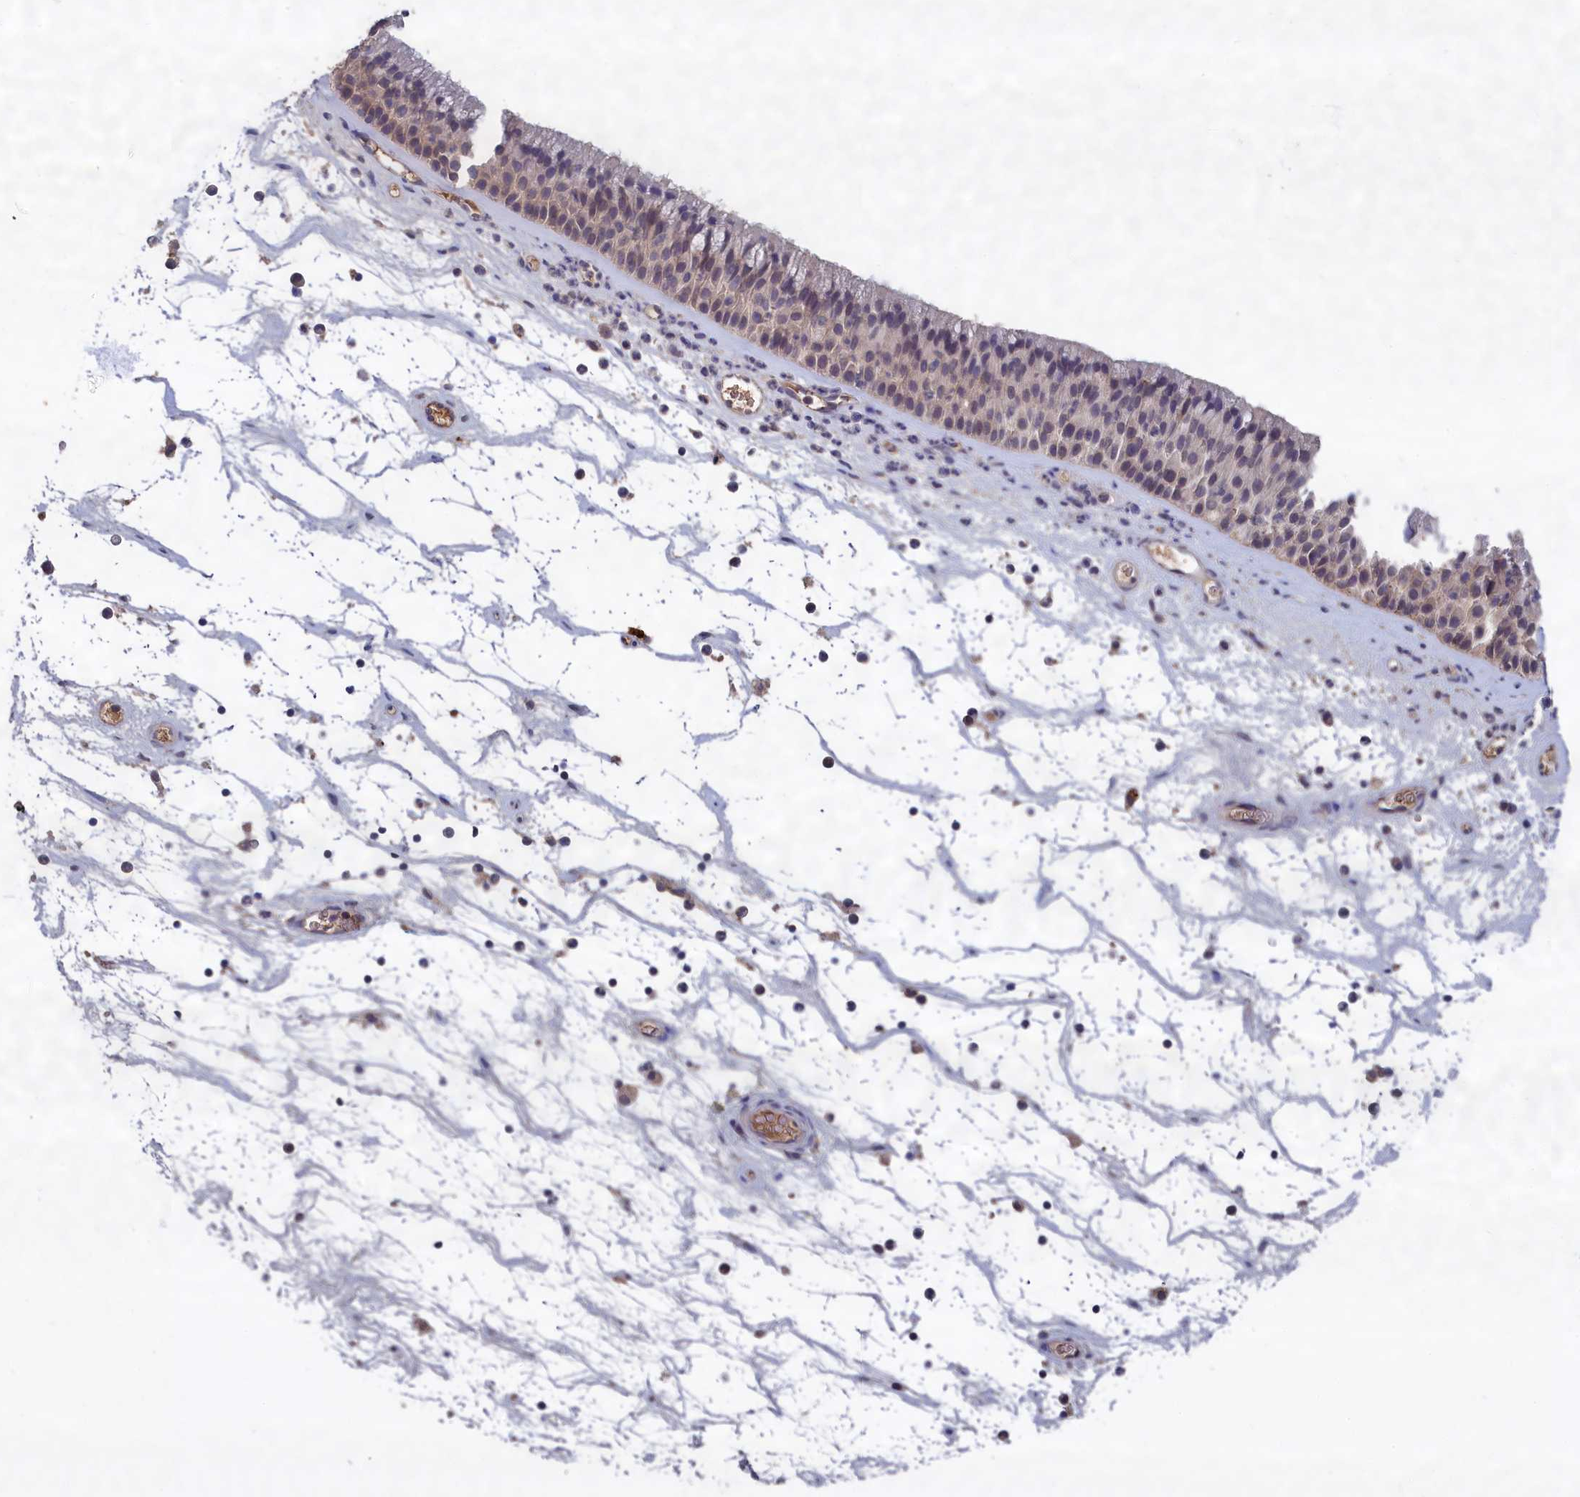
{"staining": {"intensity": "weak", "quantity": "<25%", "location": "cytoplasmic/membranous"}, "tissue": "nasopharynx", "cell_type": "Respiratory epithelial cells", "image_type": "normal", "snomed": [{"axis": "morphology", "description": "Normal tissue, NOS"}, {"axis": "topography", "description": "Nasopharynx"}], "caption": "DAB (3,3'-diaminobenzidine) immunohistochemical staining of normal nasopharynx demonstrates no significant expression in respiratory epithelial cells.", "gene": "CELF5", "patient": {"sex": "male", "age": 64}}